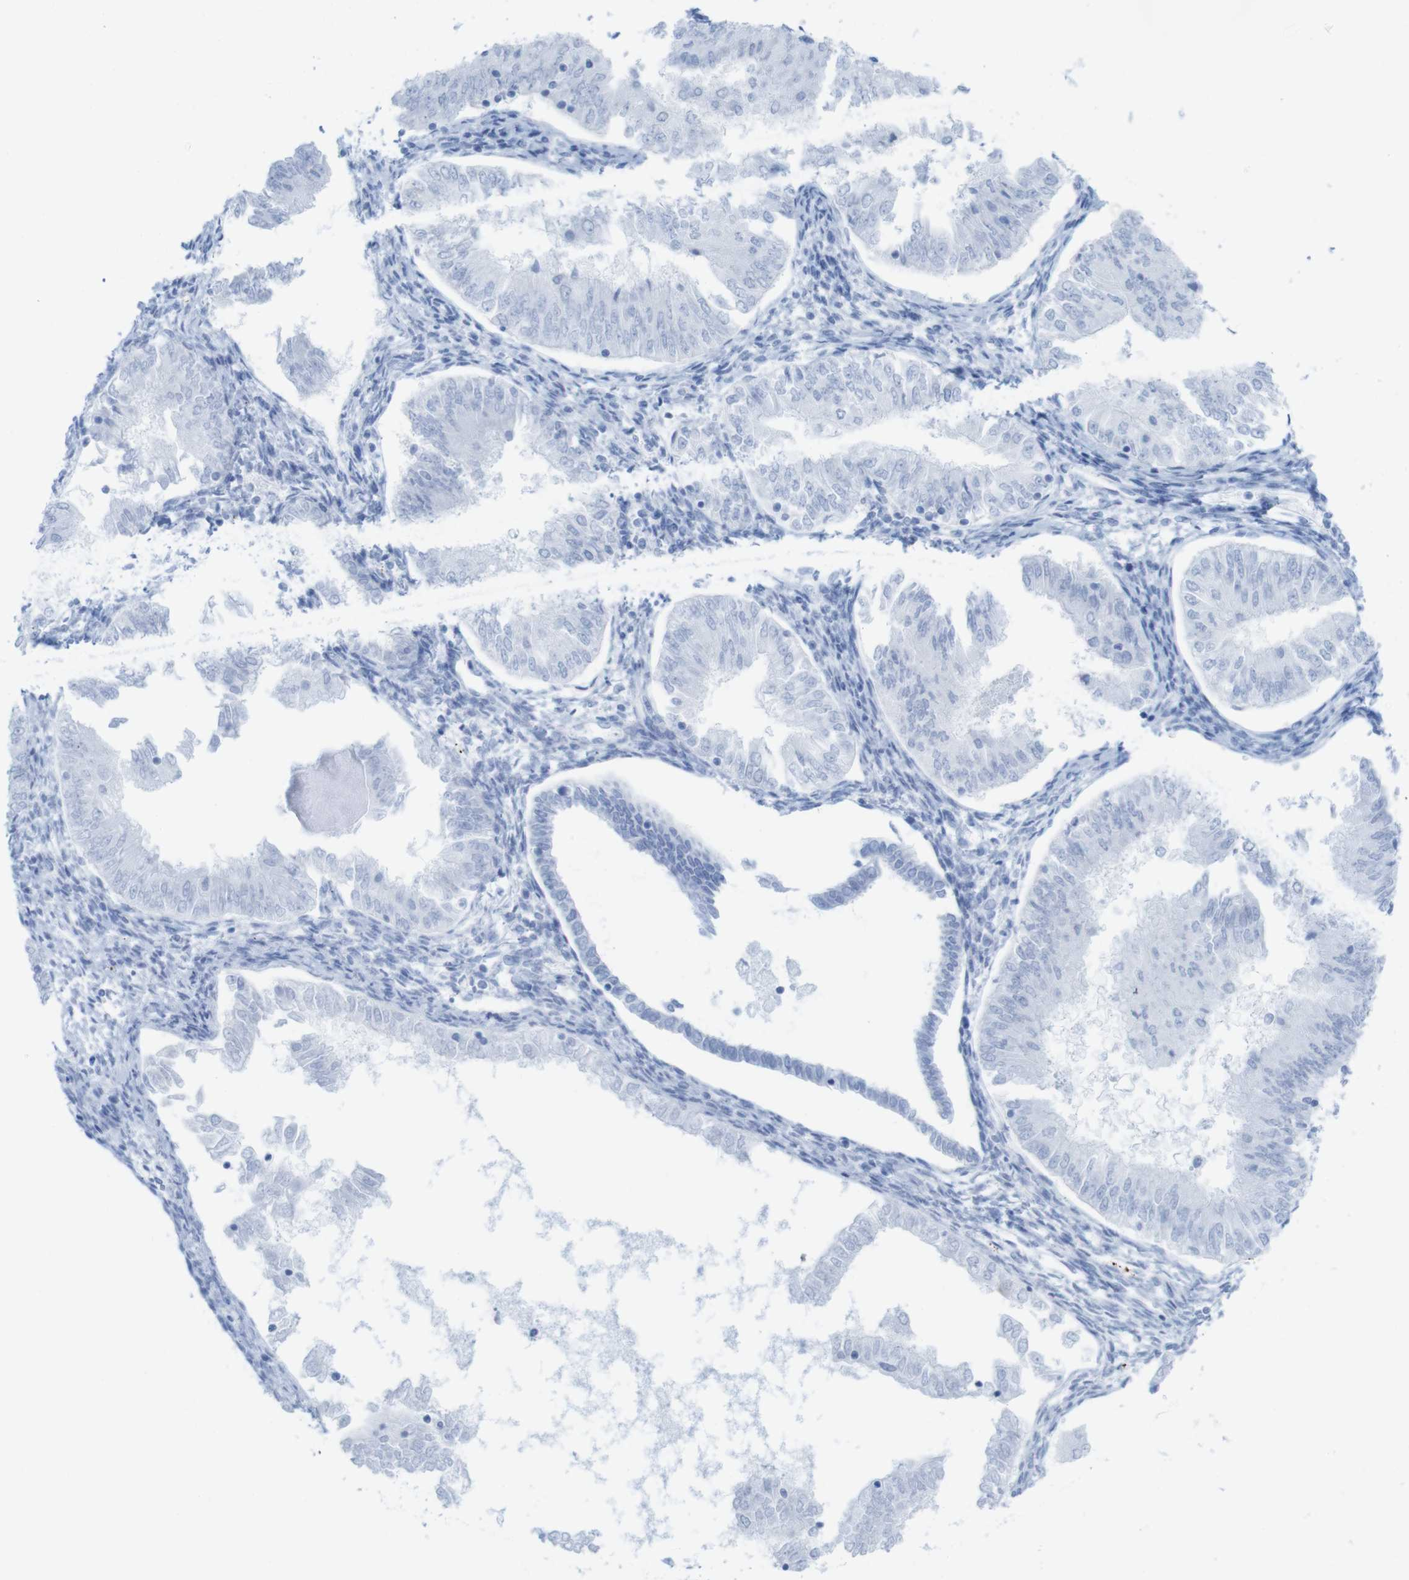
{"staining": {"intensity": "negative", "quantity": "none", "location": "none"}, "tissue": "endometrial cancer", "cell_type": "Tumor cells", "image_type": "cancer", "snomed": [{"axis": "morphology", "description": "Adenocarcinoma, NOS"}, {"axis": "topography", "description": "Endometrium"}], "caption": "IHC histopathology image of neoplastic tissue: endometrial cancer stained with DAB (3,3'-diaminobenzidine) displays no significant protein staining in tumor cells.", "gene": "MYH7", "patient": {"sex": "female", "age": 53}}